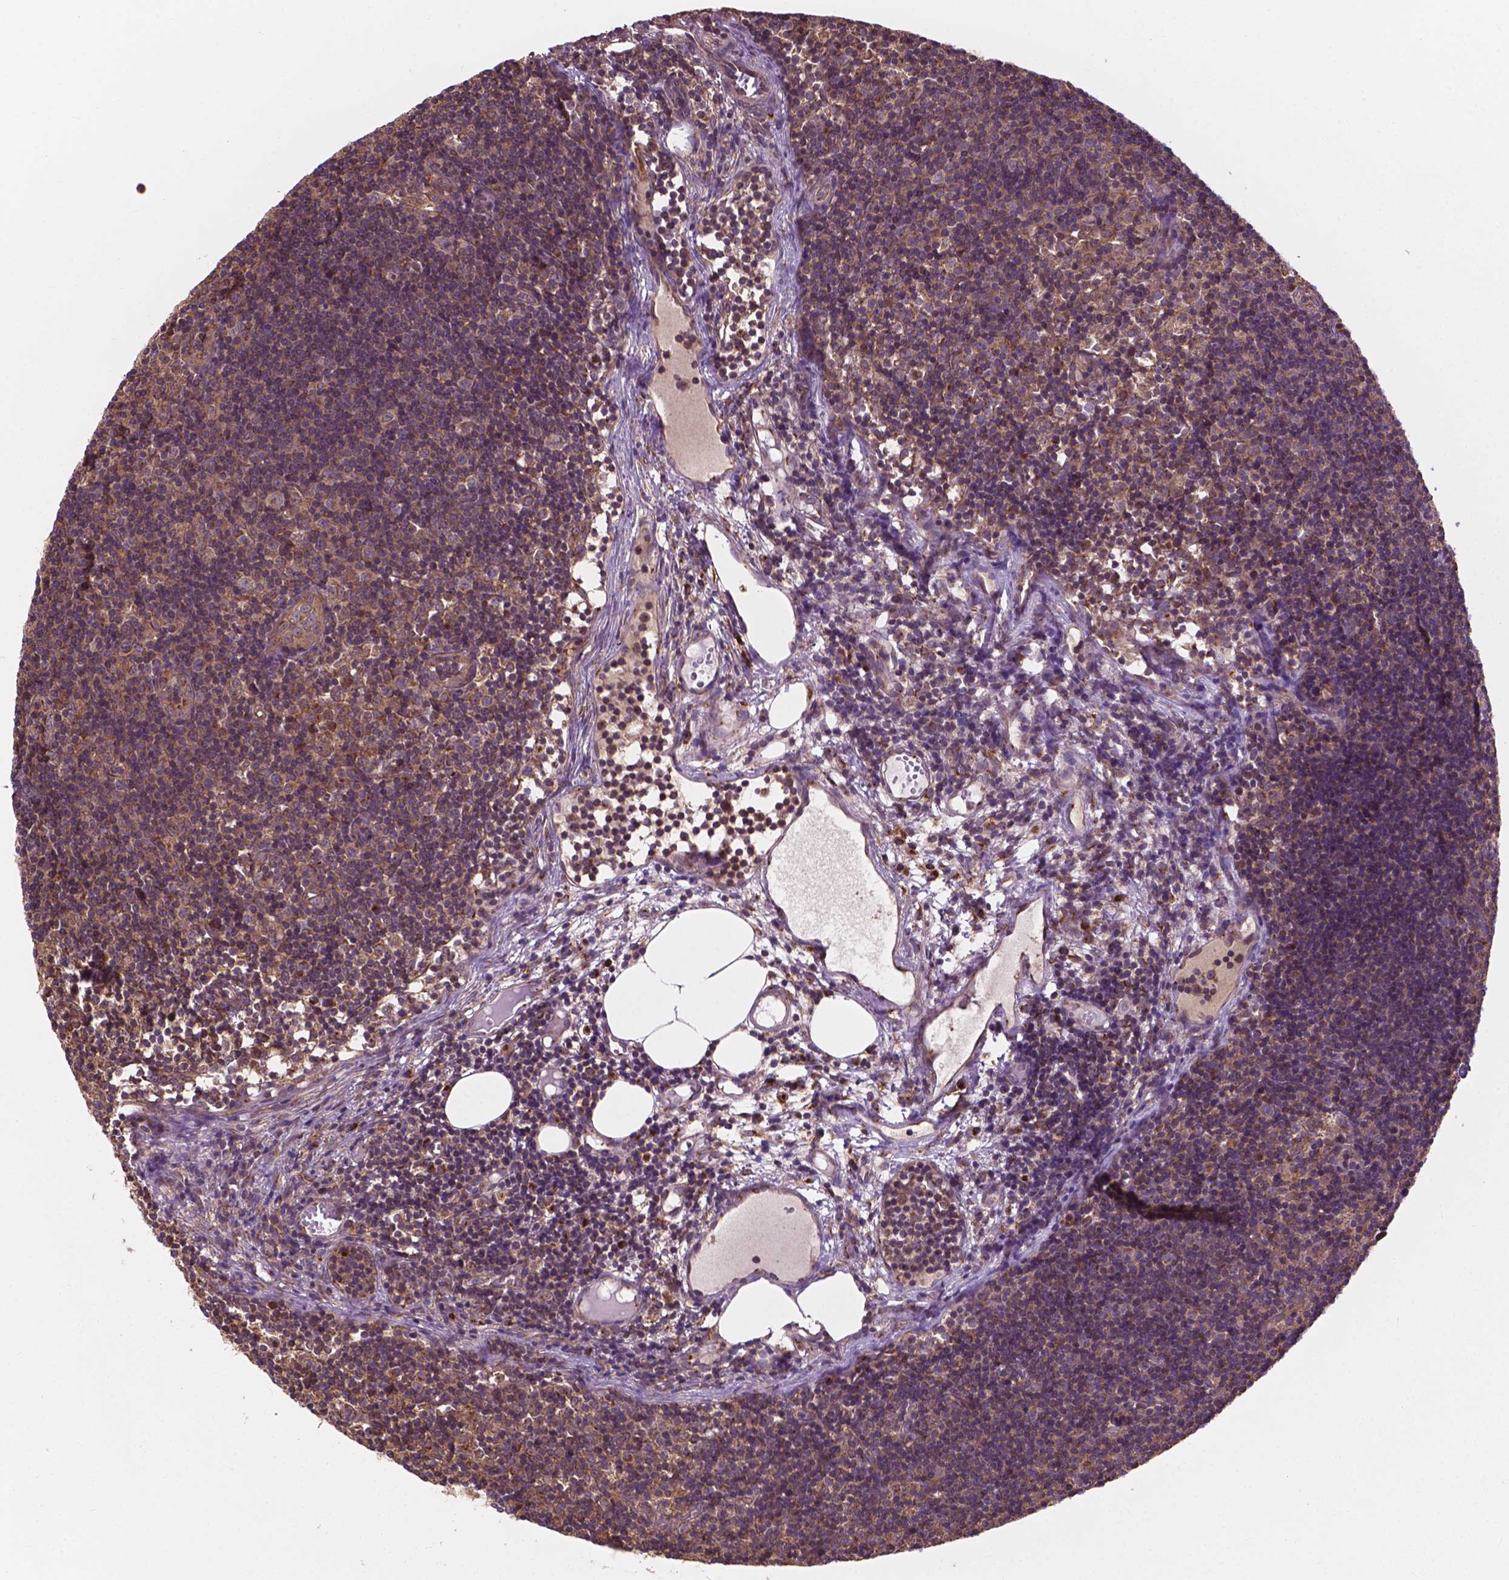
{"staining": {"intensity": "weak", "quantity": ">75%", "location": "cytoplasmic/membranous"}, "tissue": "lymph node", "cell_type": "Germinal center cells", "image_type": "normal", "snomed": [{"axis": "morphology", "description": "Normal tissue, NOS"}, {"axis": "topography", "description": "Lymph node"}], "caption": "Lymph node stained with DAB immunohistochemistry (IHC) displays low levels of weak cytoplasmic/membranous expression in approximately >75% of germinal center cells. (IHC, brightfield microscopy, high magnification).", "gene": "PPP1CB", "patient": {"sex": "female", "age": 41}}